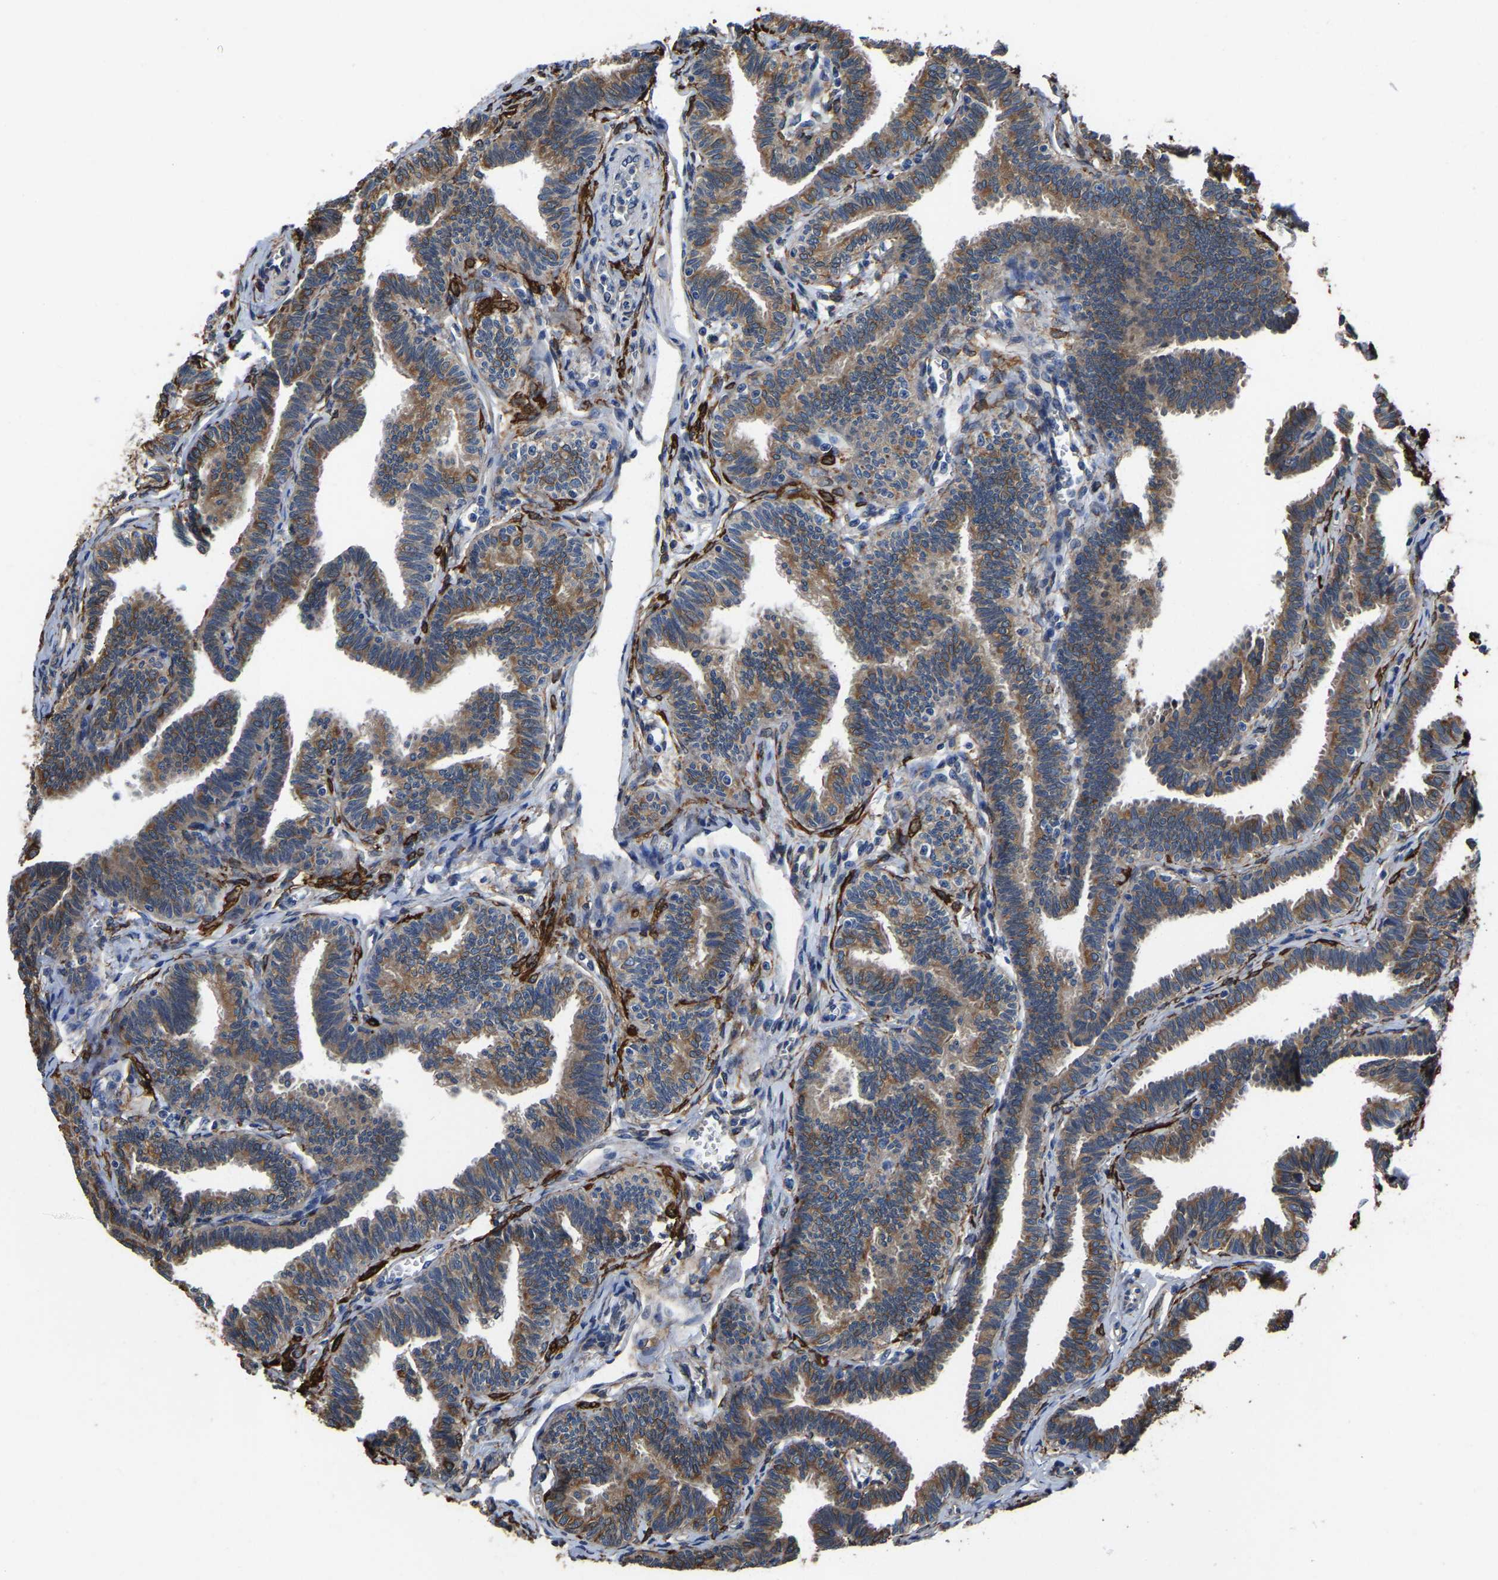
{"staining": {"intensity": "moderate", "quantity": ">75%", "location": "cytoplasmic/membranous"}, "tissue": "fallopian tube", "cell_type": "Glandular cells", "image_type": "normal", "snomed": [{"axis": "morphology", "description": "Normal tissue, NOS"}, {"axis": "topography", "description": "Fallopian tube"}, {"axis": "topography", "description": "Ovary"}], "caption": "IHC (DAB) staining of normal fallopian tube demonstrates moderate cytoplasmic/membranous protein expression in about >75% of glandular cells.", "gene": "ARL6IP5", "patient": {"sex": "female", "age": 23}}